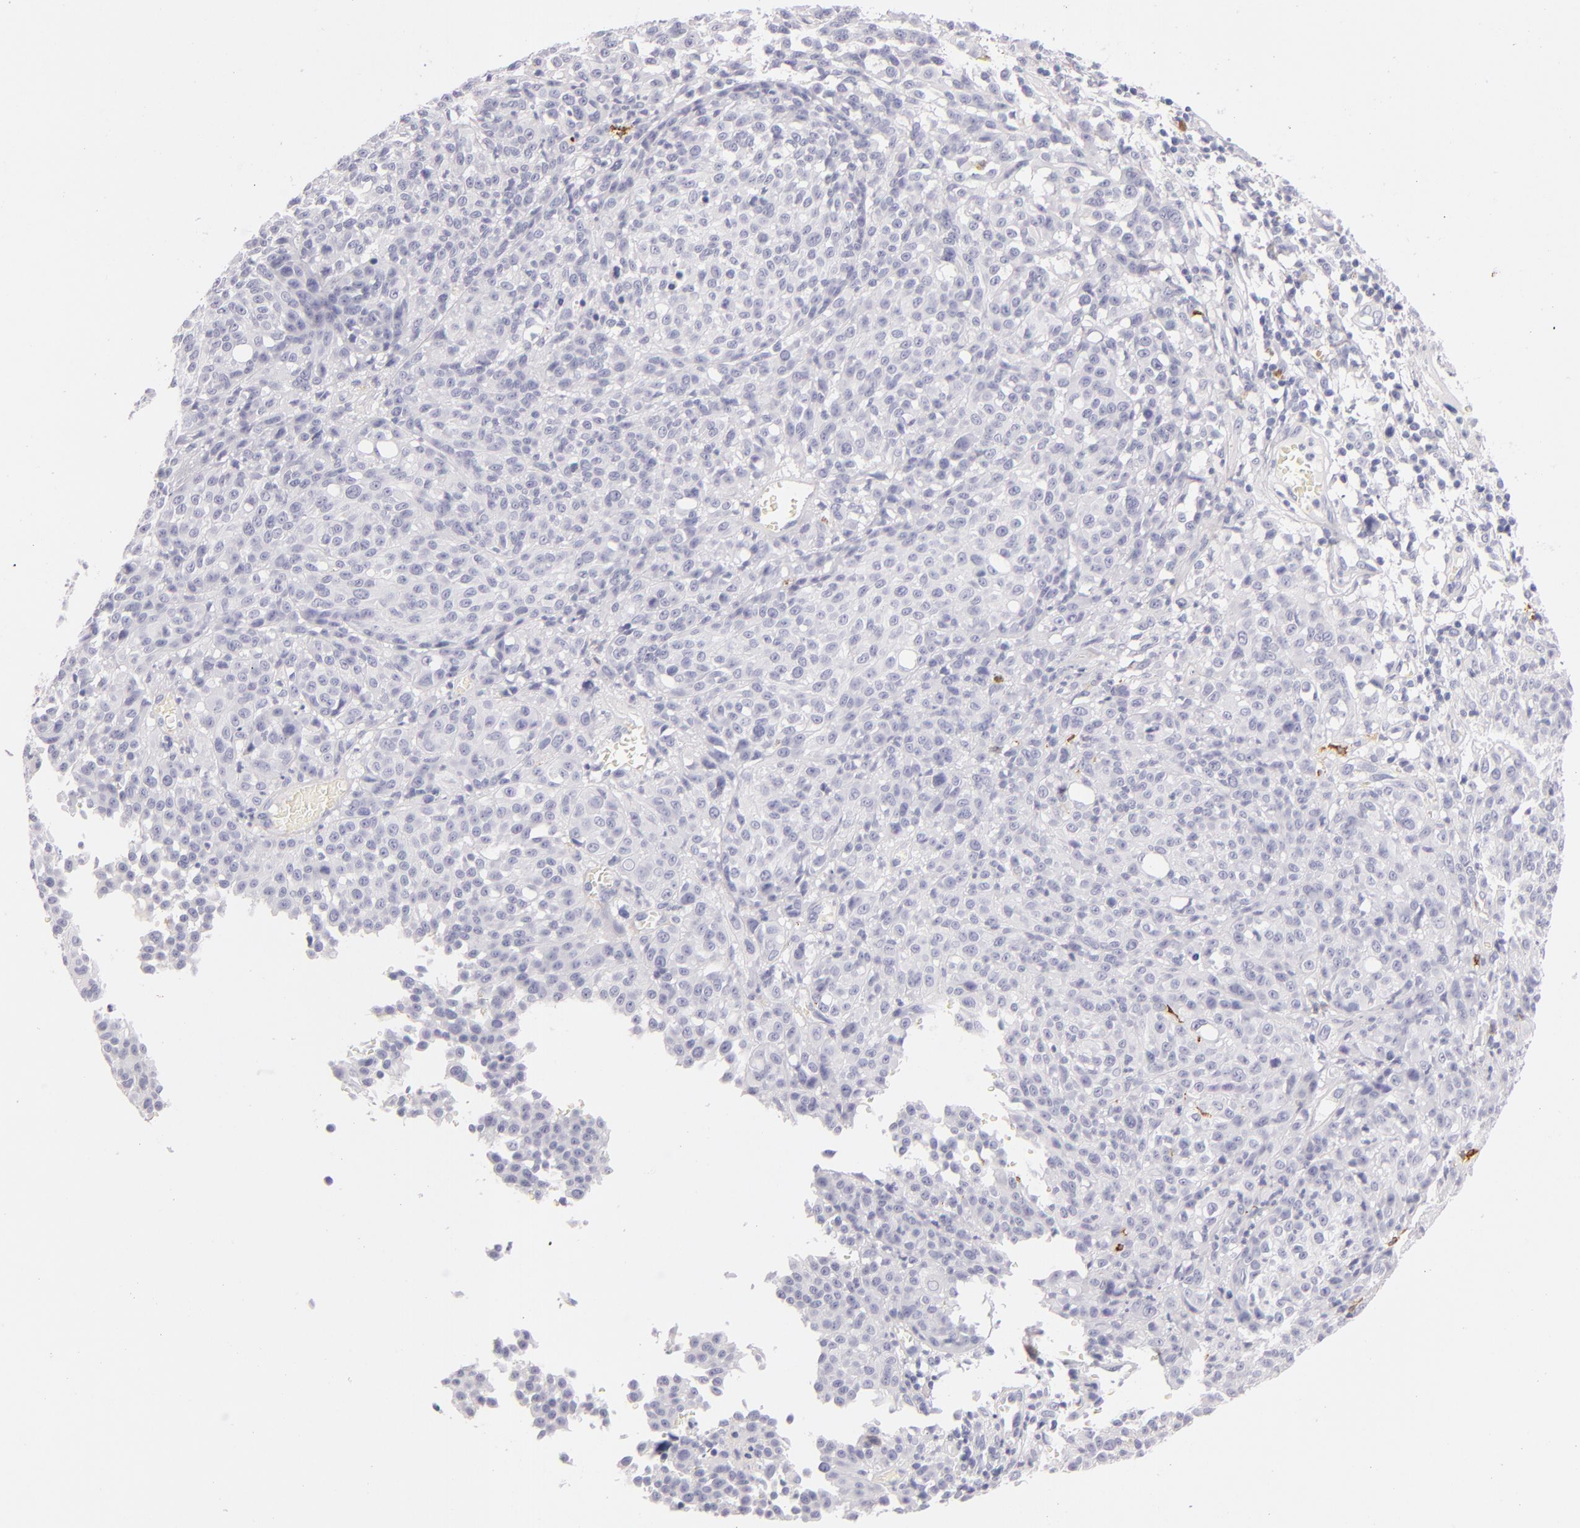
{"staining": {"intensity": "negative", "quantity": "none", "location": "none"}, "tissue": "melanoma", "cell_type": "Tumor cells", "image_type": "cancer", "snomed": [{"axis": "morphology", "description": "Malignant melanoma, NOS"}, {"axis": "topography", "description": "Skin"}], "caption": "An image of human melanoma is negative for staining in tumor cells.", "gene": "CD207", "patient": {"sex": "female", "age": 49}}